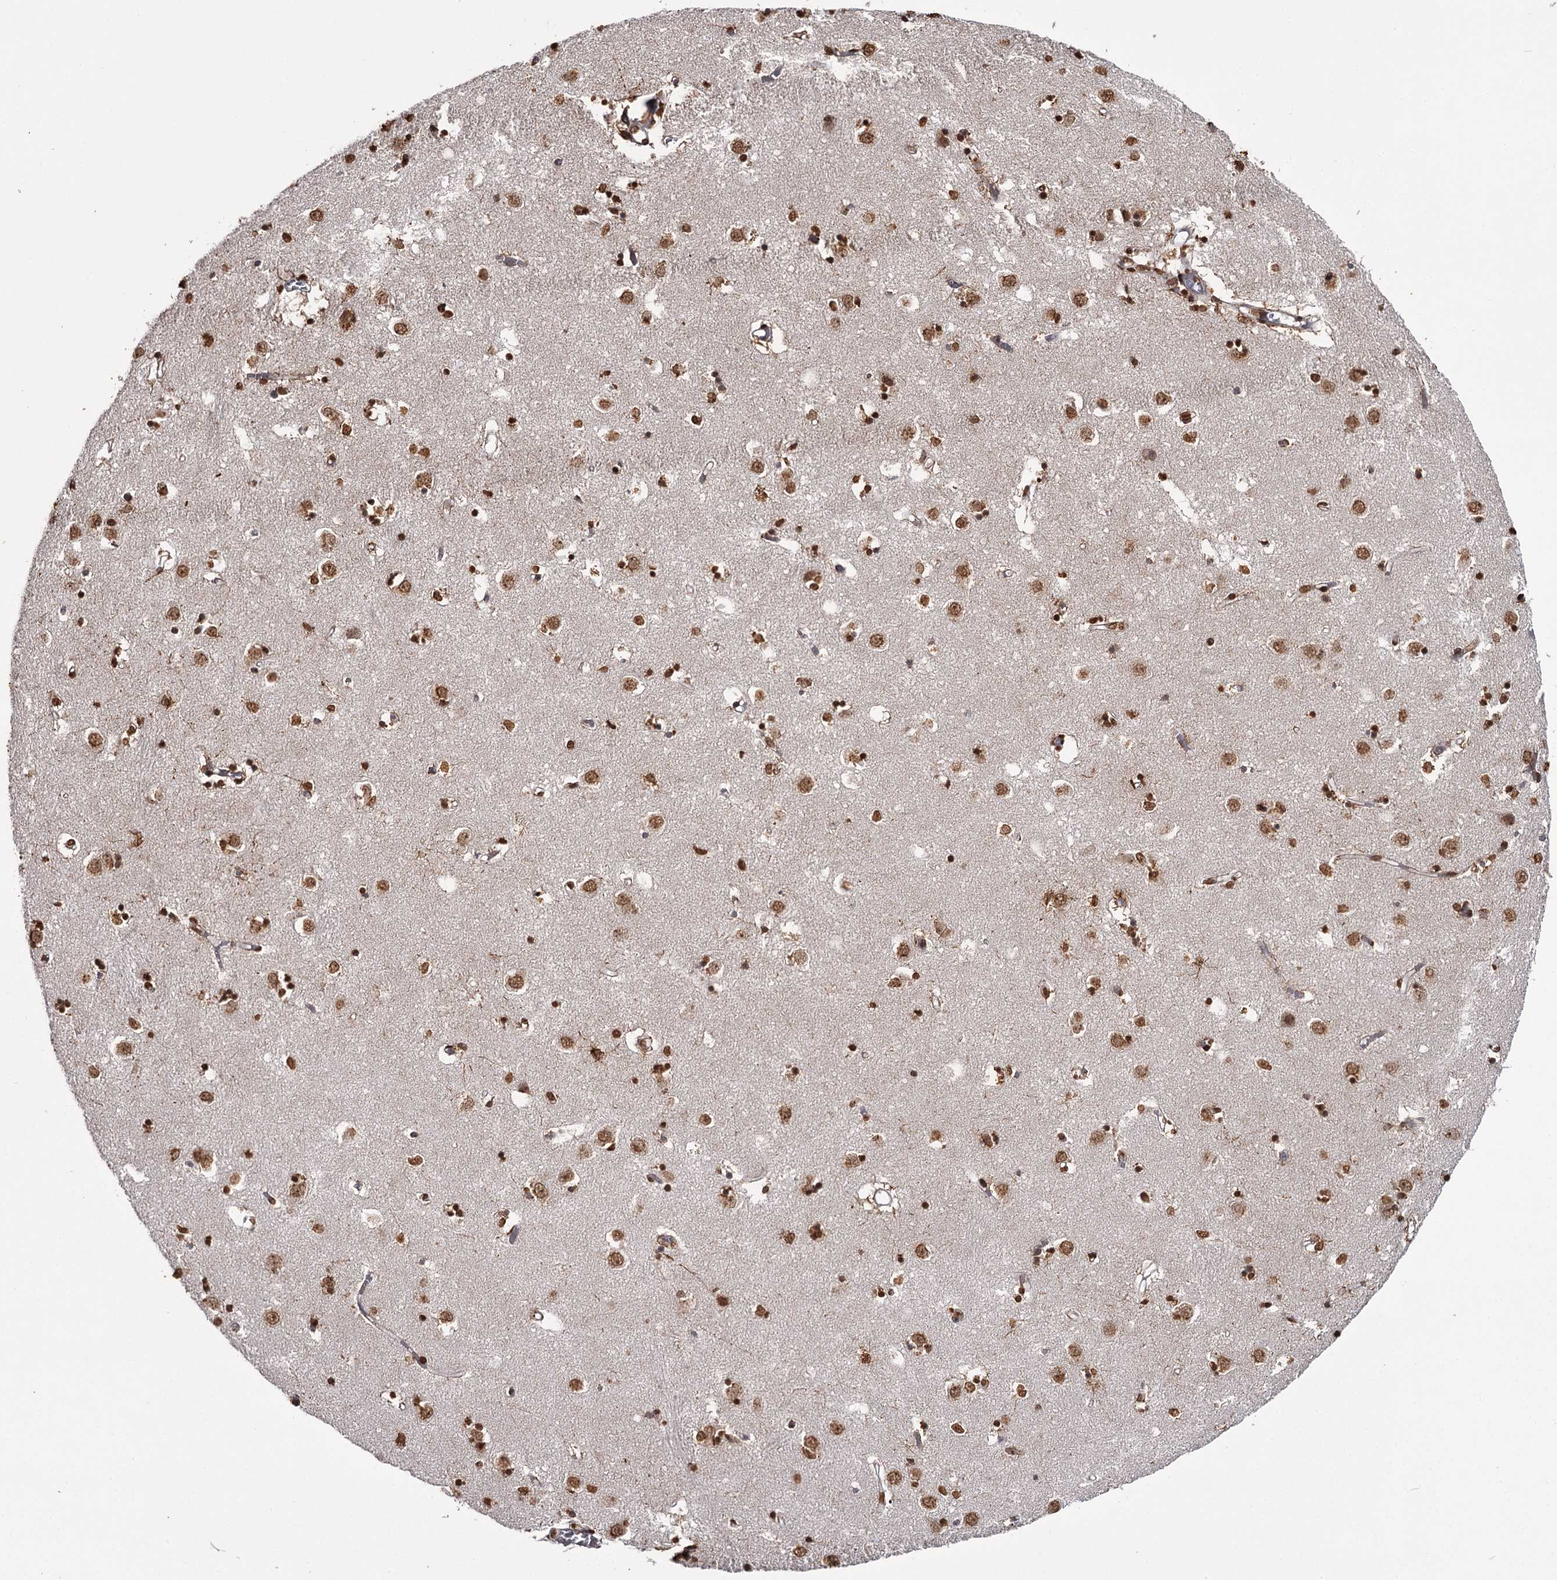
{"staining": {"intensity": "strong", "quantity": ">75%", "location": "nuclear"}, "tissue": "caudate", "cell_type": "Glial cells", "image_type": "normal", "snomed": [{"axis": "morphology", "description": "Normal tissue, NOS"}, {"axis": "topography", "description": "Lateral ventricle wall"}], "caption": "The immunohistochemical stain highlights strong nuclear staining in glial cells of unremarkable caudate. (brown staining indicates protein expression, while blue staining denotes nuclei).", "gene": "THYN1", "patient": {"sex": "male", "age": 70}}